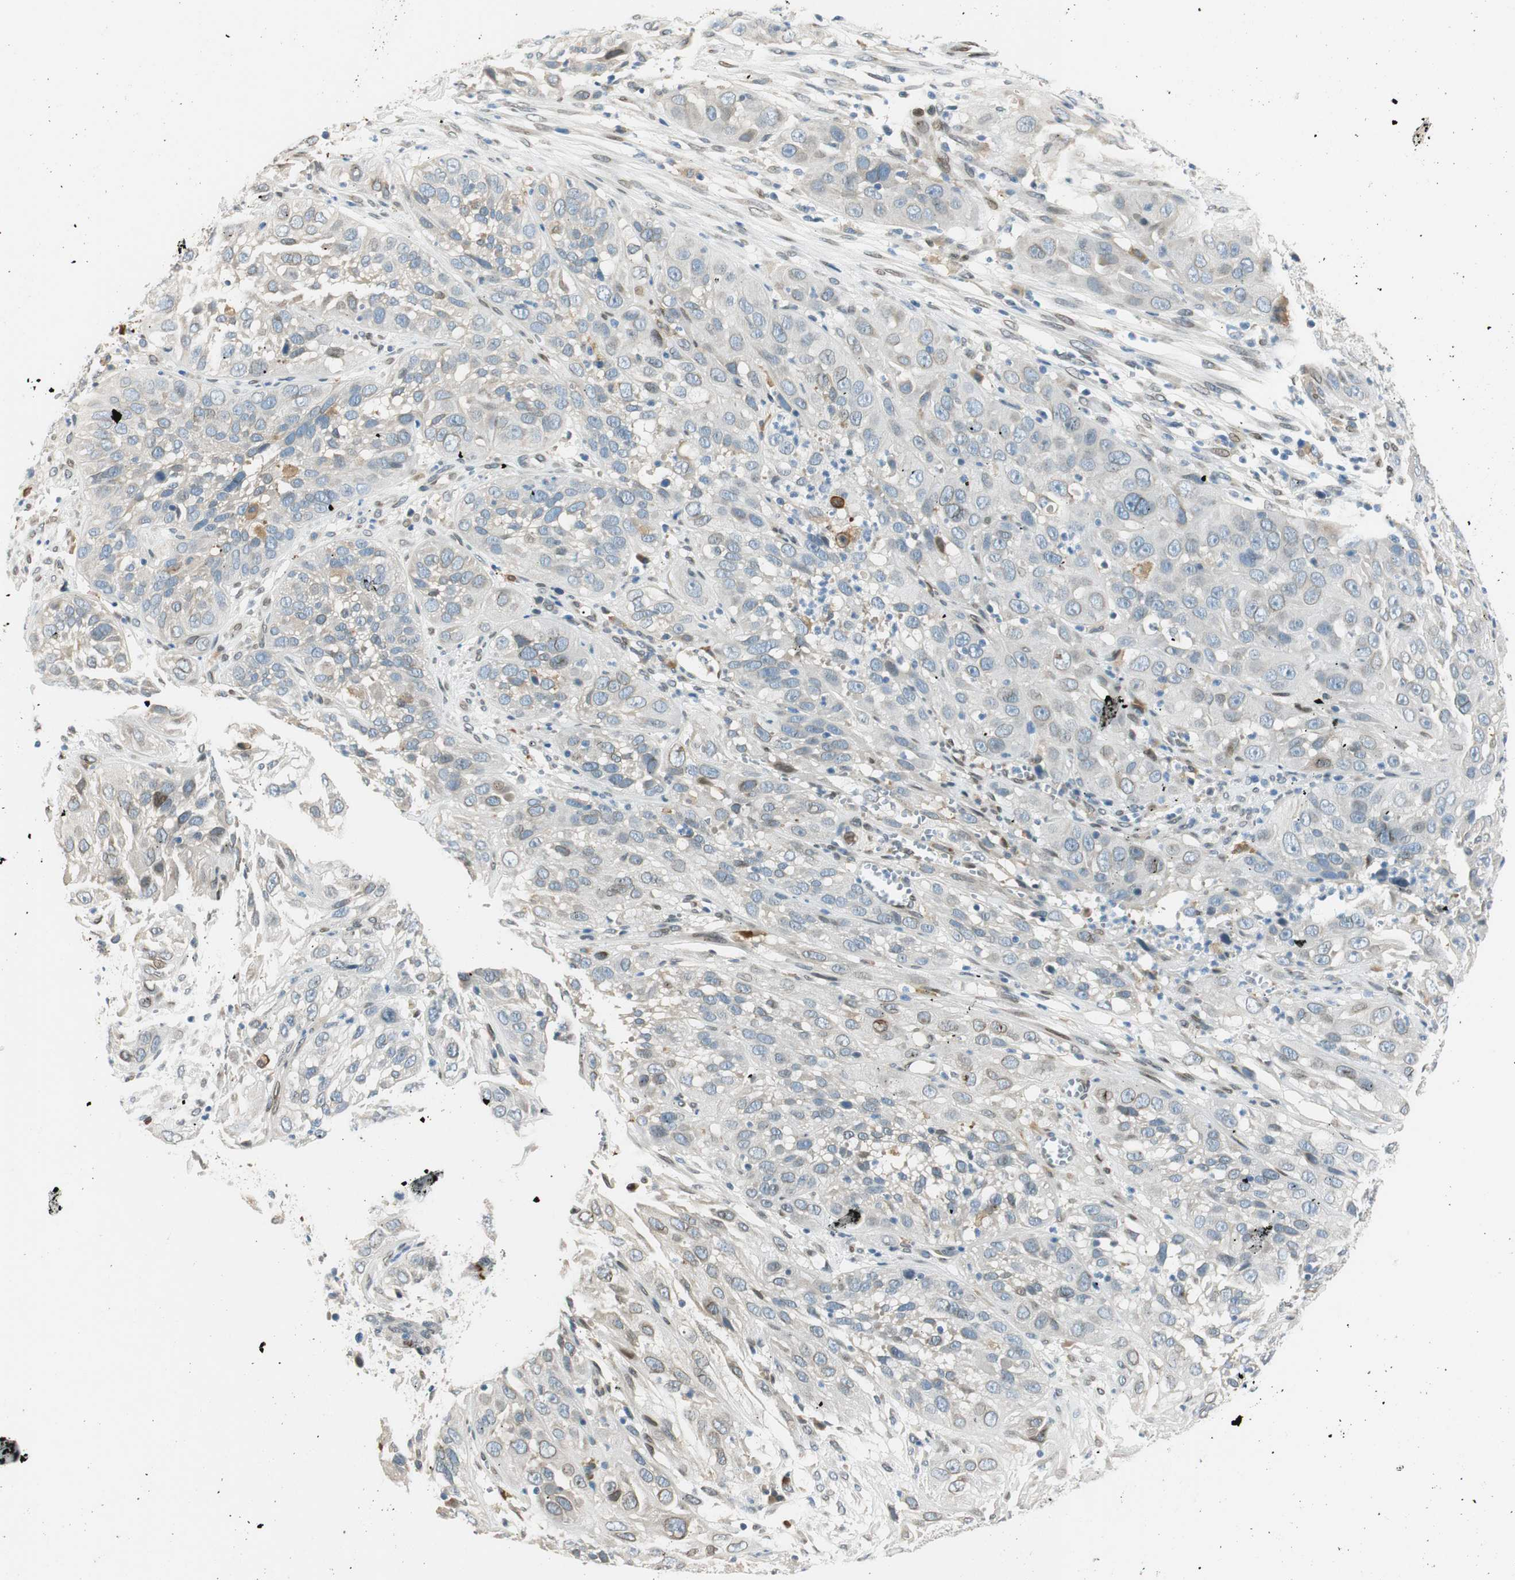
{"staining": {"intensity": "weak", "quantity": "<25%", "location": "cytoplasmic/membranous"}, "tissue": "cervical cancer", "cell_type": "Tumor cells", "image_type": "cancer", "snomed": [{"axis": "morphology", "description": "Squamous cell carcinoma, NOS"}, {"axis": "topography", "description": "Cervix"}], "caption": "Immunohistochemical staining of human cervical cancer (squamous cell carcinoma) demonstrates no significant expression in tumor cells.", "gene": "TMEM260", "patient": {"sex": "female", "age": 32}}